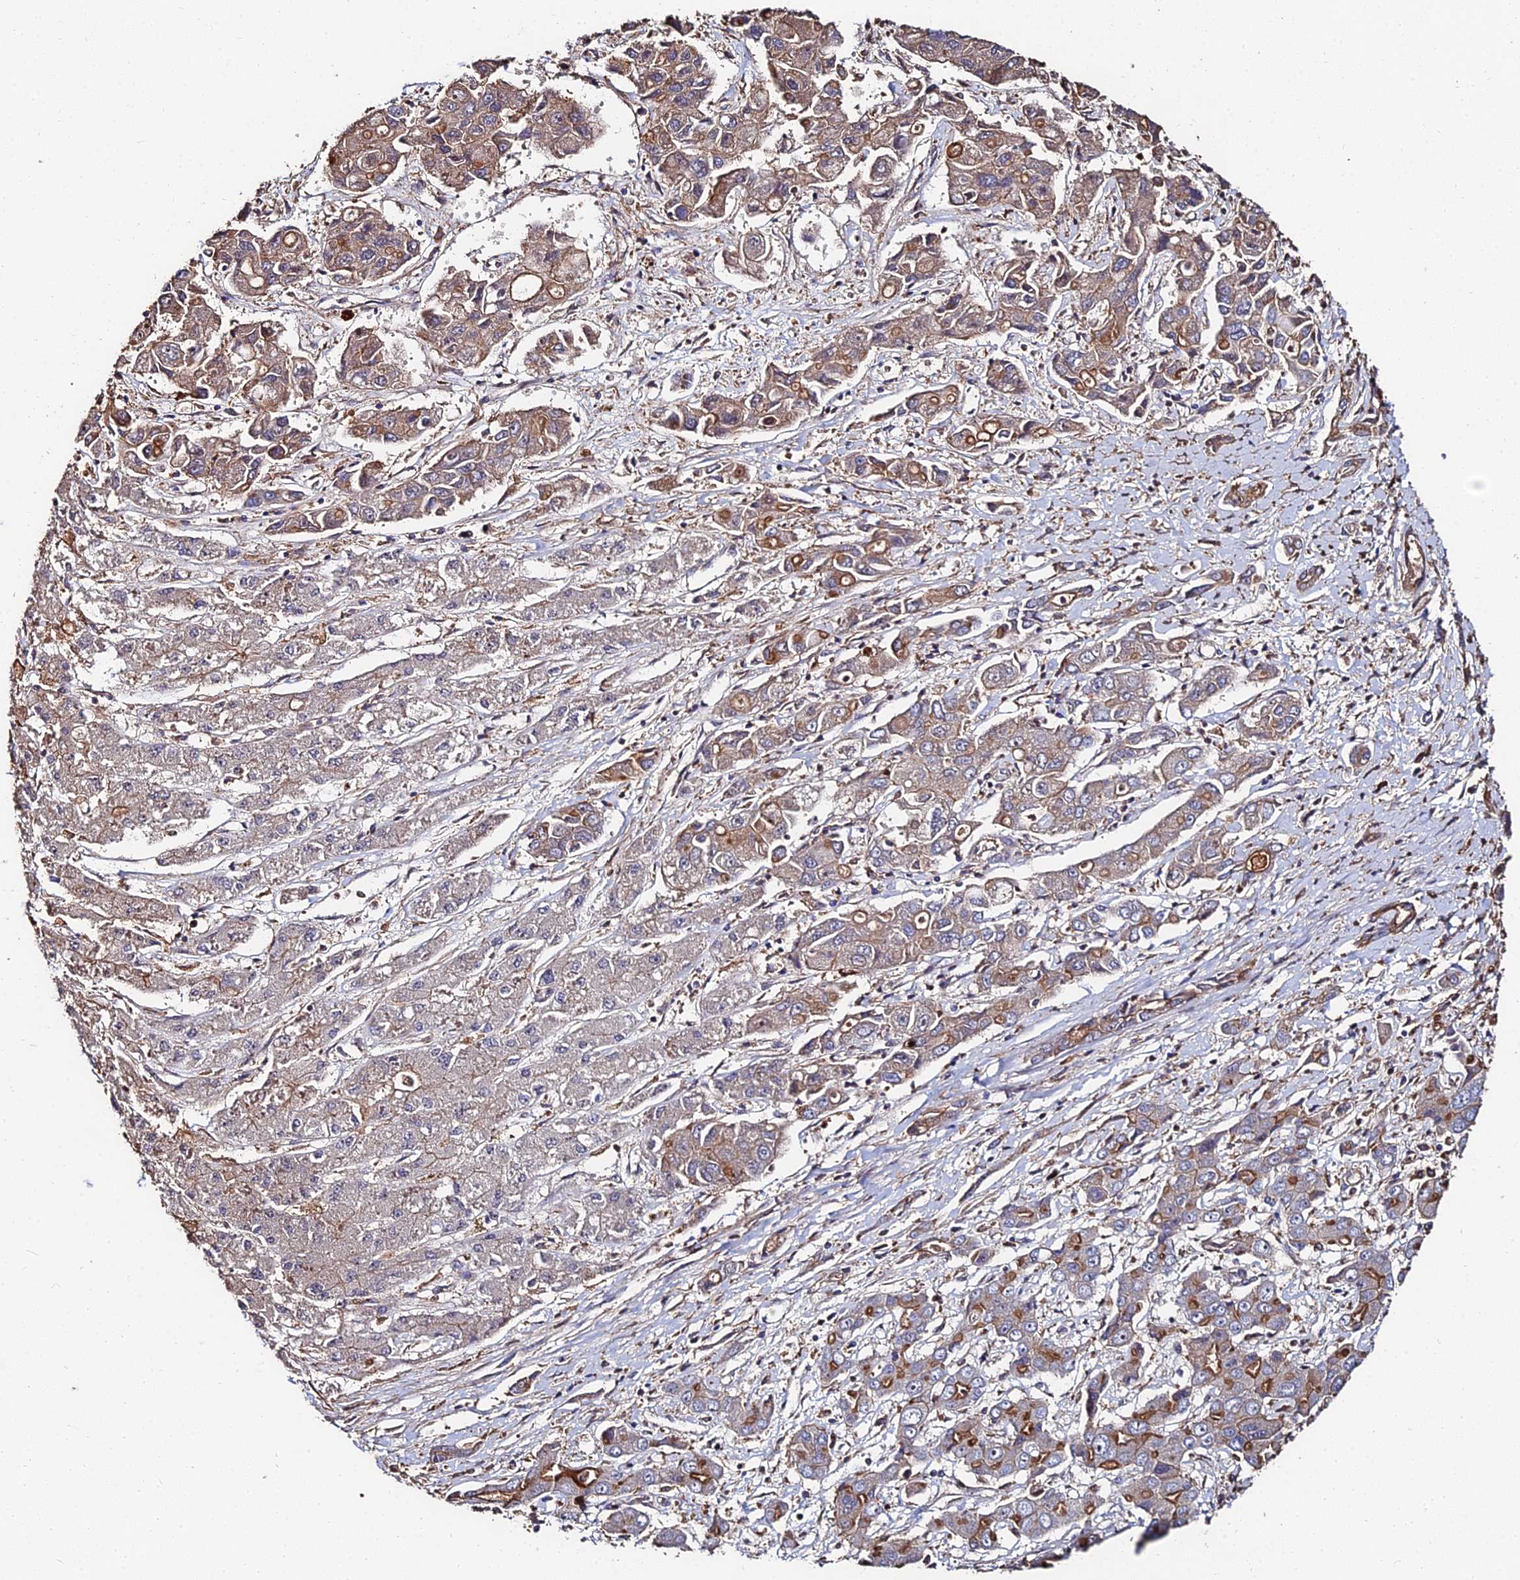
{"staining": {"intensity": "moderate", "quantity": "25%-75%", "location": "cytoplasmic/membranous"}, "tissue": "liver cancer", "cell_type": "Tumor cells", "image_type": "cancer", "snomed": [{"axis": "morphology", "description": "Cholangiocarcinoma"}, {"axis": "topography", "description": "Liver"}], "caption": "Tumor cells reveal moderate cytoplasmic/membranous expression in approximately 25%-75% of cells in liver cancer (cholangiocarcinoma).", "gene": "EXT1", "patient": {"sex": "male", "age": 67}}